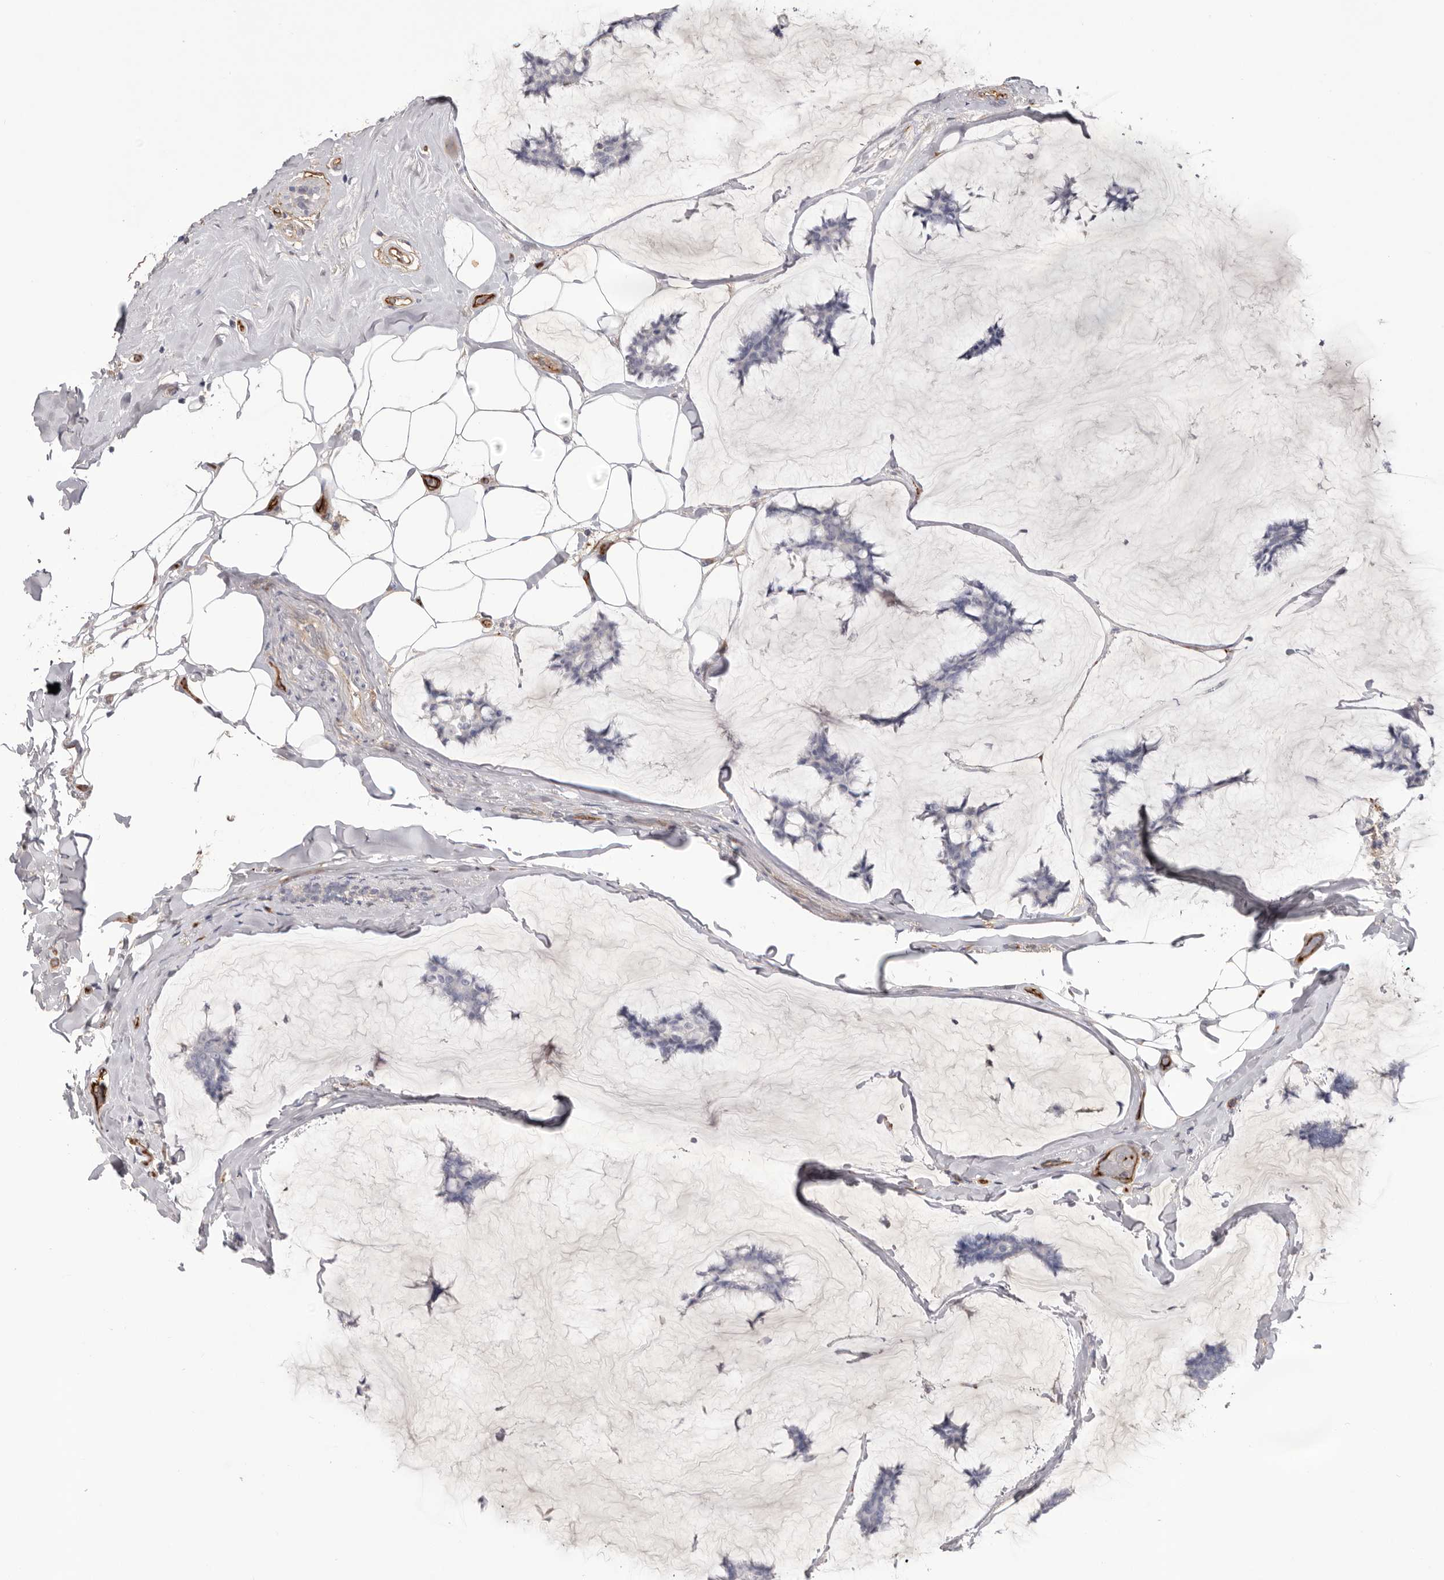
{"staining": {"intensity": "negative", "quantity": "none", "location": "none"}, "tissue": "breast cancer", "cell_type": "Tumor cells", "image_type": "cancer", "snomed": [{"axis": "morphology", "description": "Duct carcinoma"}, {"axis": "topography", "description": "Breast"}], "caption": "Immunohistochemistry of human breast cancer shows no expression in tumor cells.", "gene": "LRRC66", "patient": {"sex": "female", "age": 93}}